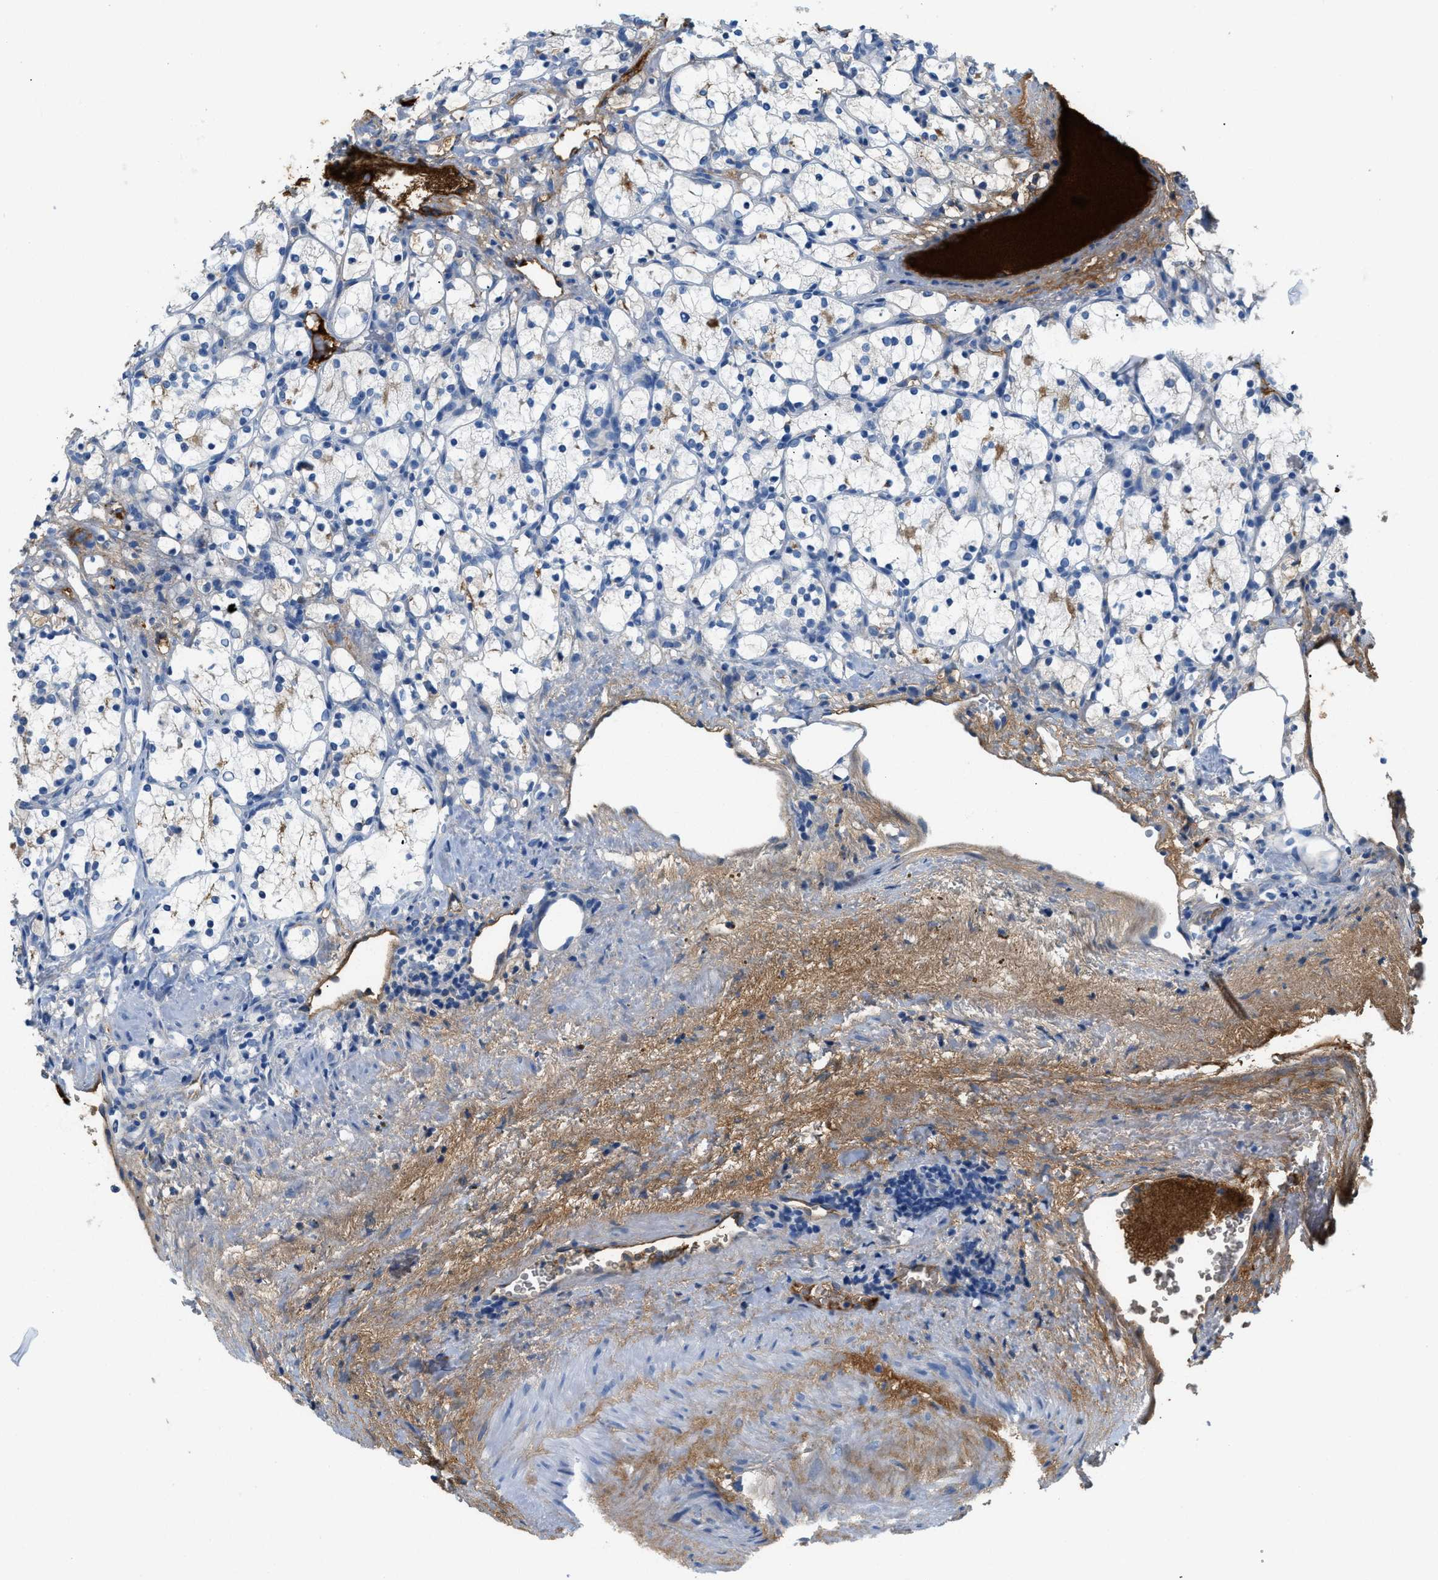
{"staining": {"intensity": "negative", "quantity": "none", "location": "none"}, "tissue": "renal cancer", "cell_type": "Tumor cells", "image_type": "cancer", "snomed": [{"axis": "morphology", "description": "Adenocarcinoma, NOS"}, {"axis": "topography", "description": "Kidney"}], "caption": "The image displays no significant expression in tumor cells of renal cancer.", "gene": "CFI", "patient": {"sex": "female", "age": 69}}